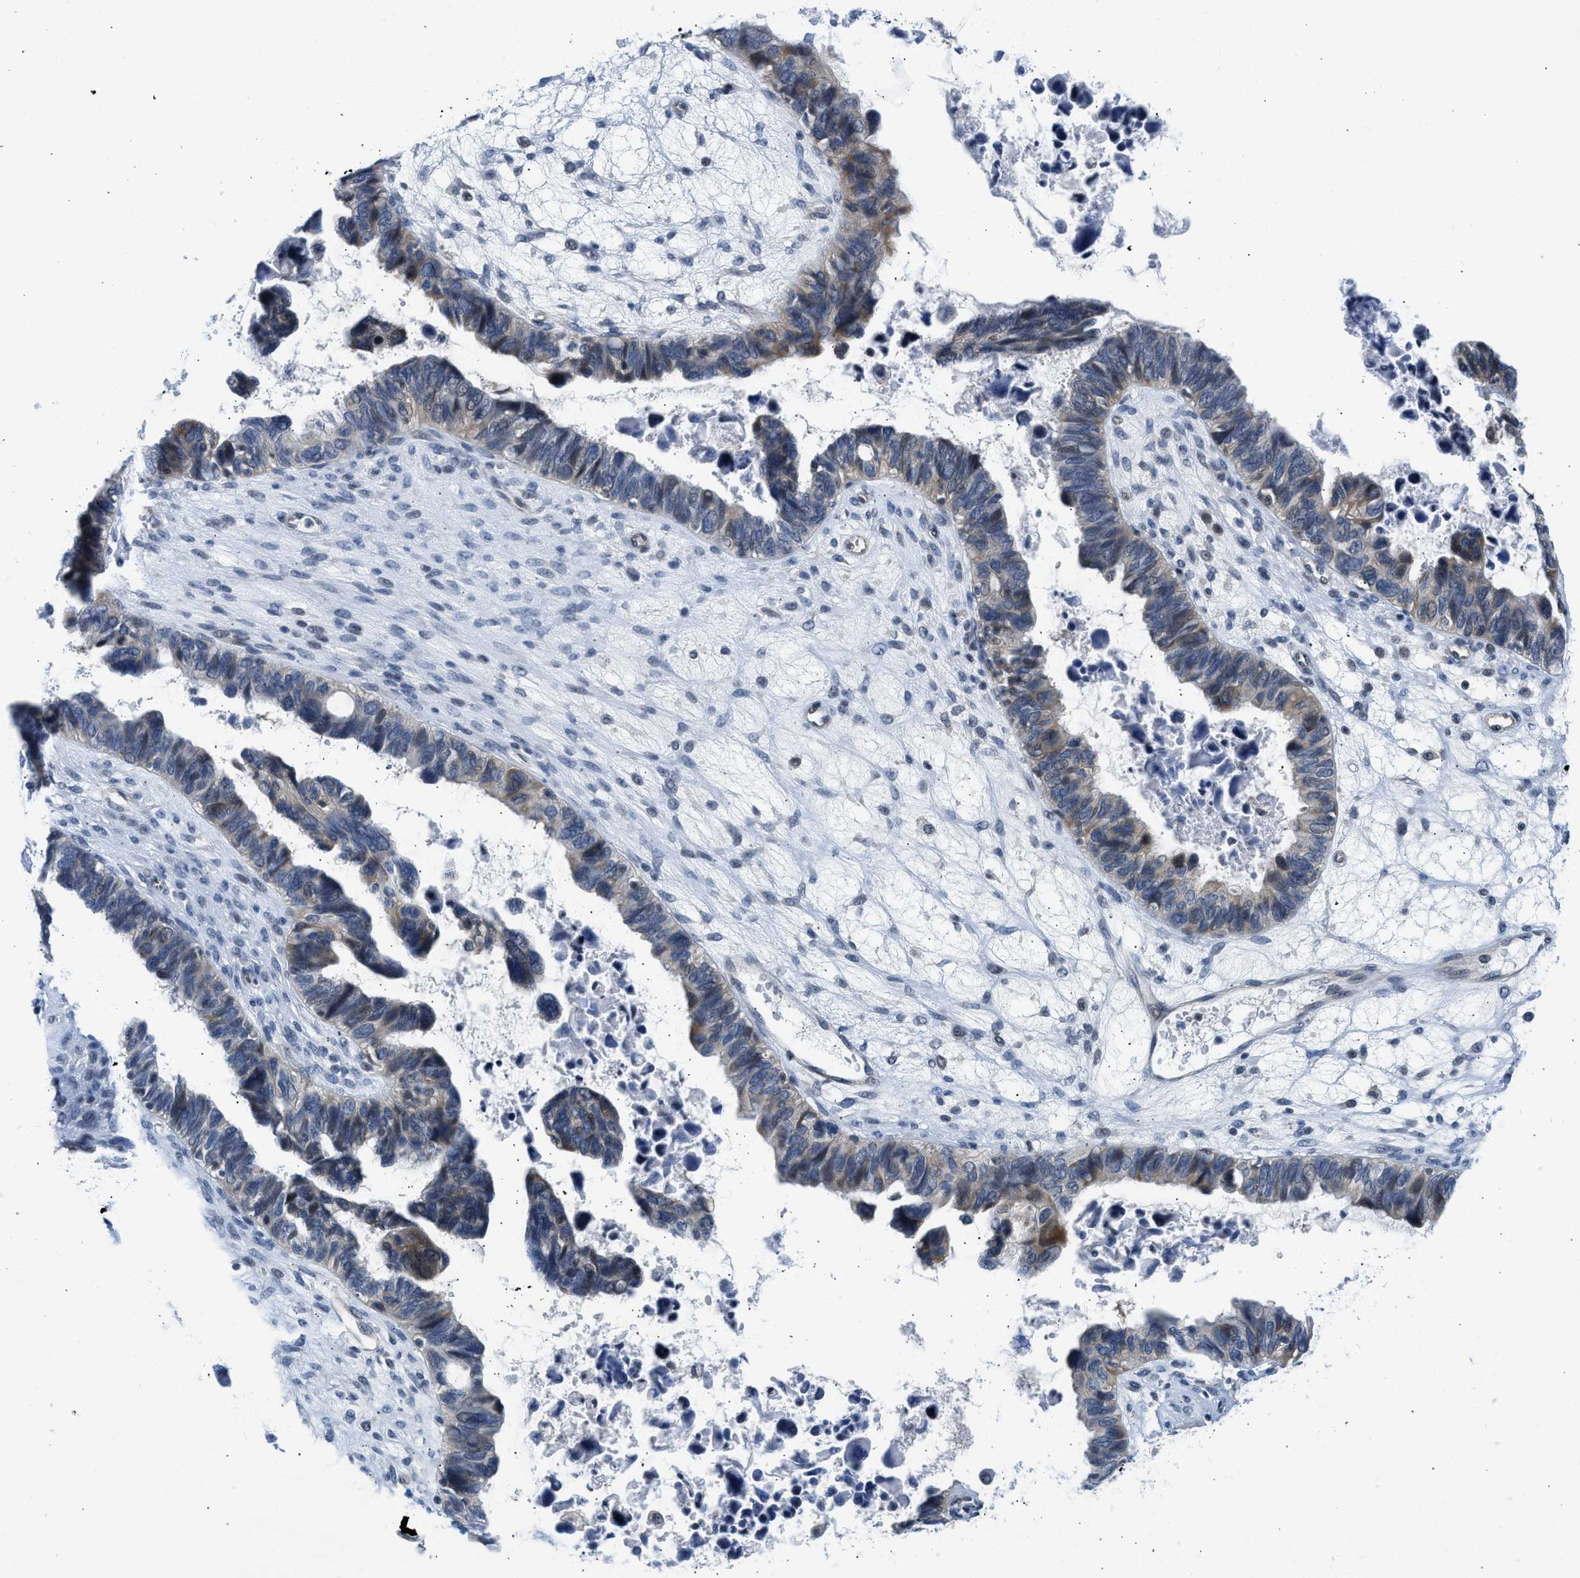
{"staining": {"intensity": "moderate", "quantity": "<25%", "location": "cytoplasmic/membranous"}, "tissue": "ovarian cancer", "cell_type": "Tumor cells", "image_type": "cancer", "snomed": [{"axis": "morphology", "description": "Cystadenocarcinoma, serous, NOS"}, {"axis": "topography", "description": "Ovary"}], "caption": "Immunohistochemical staining of human ovarian serous cystadenocarcinoma shows low levels of moderate cytoplasmic/membranous expression in about <25% of tumor cells.", "gene": "OLIG3", "patient": {"sex": "female", "age": 79}}